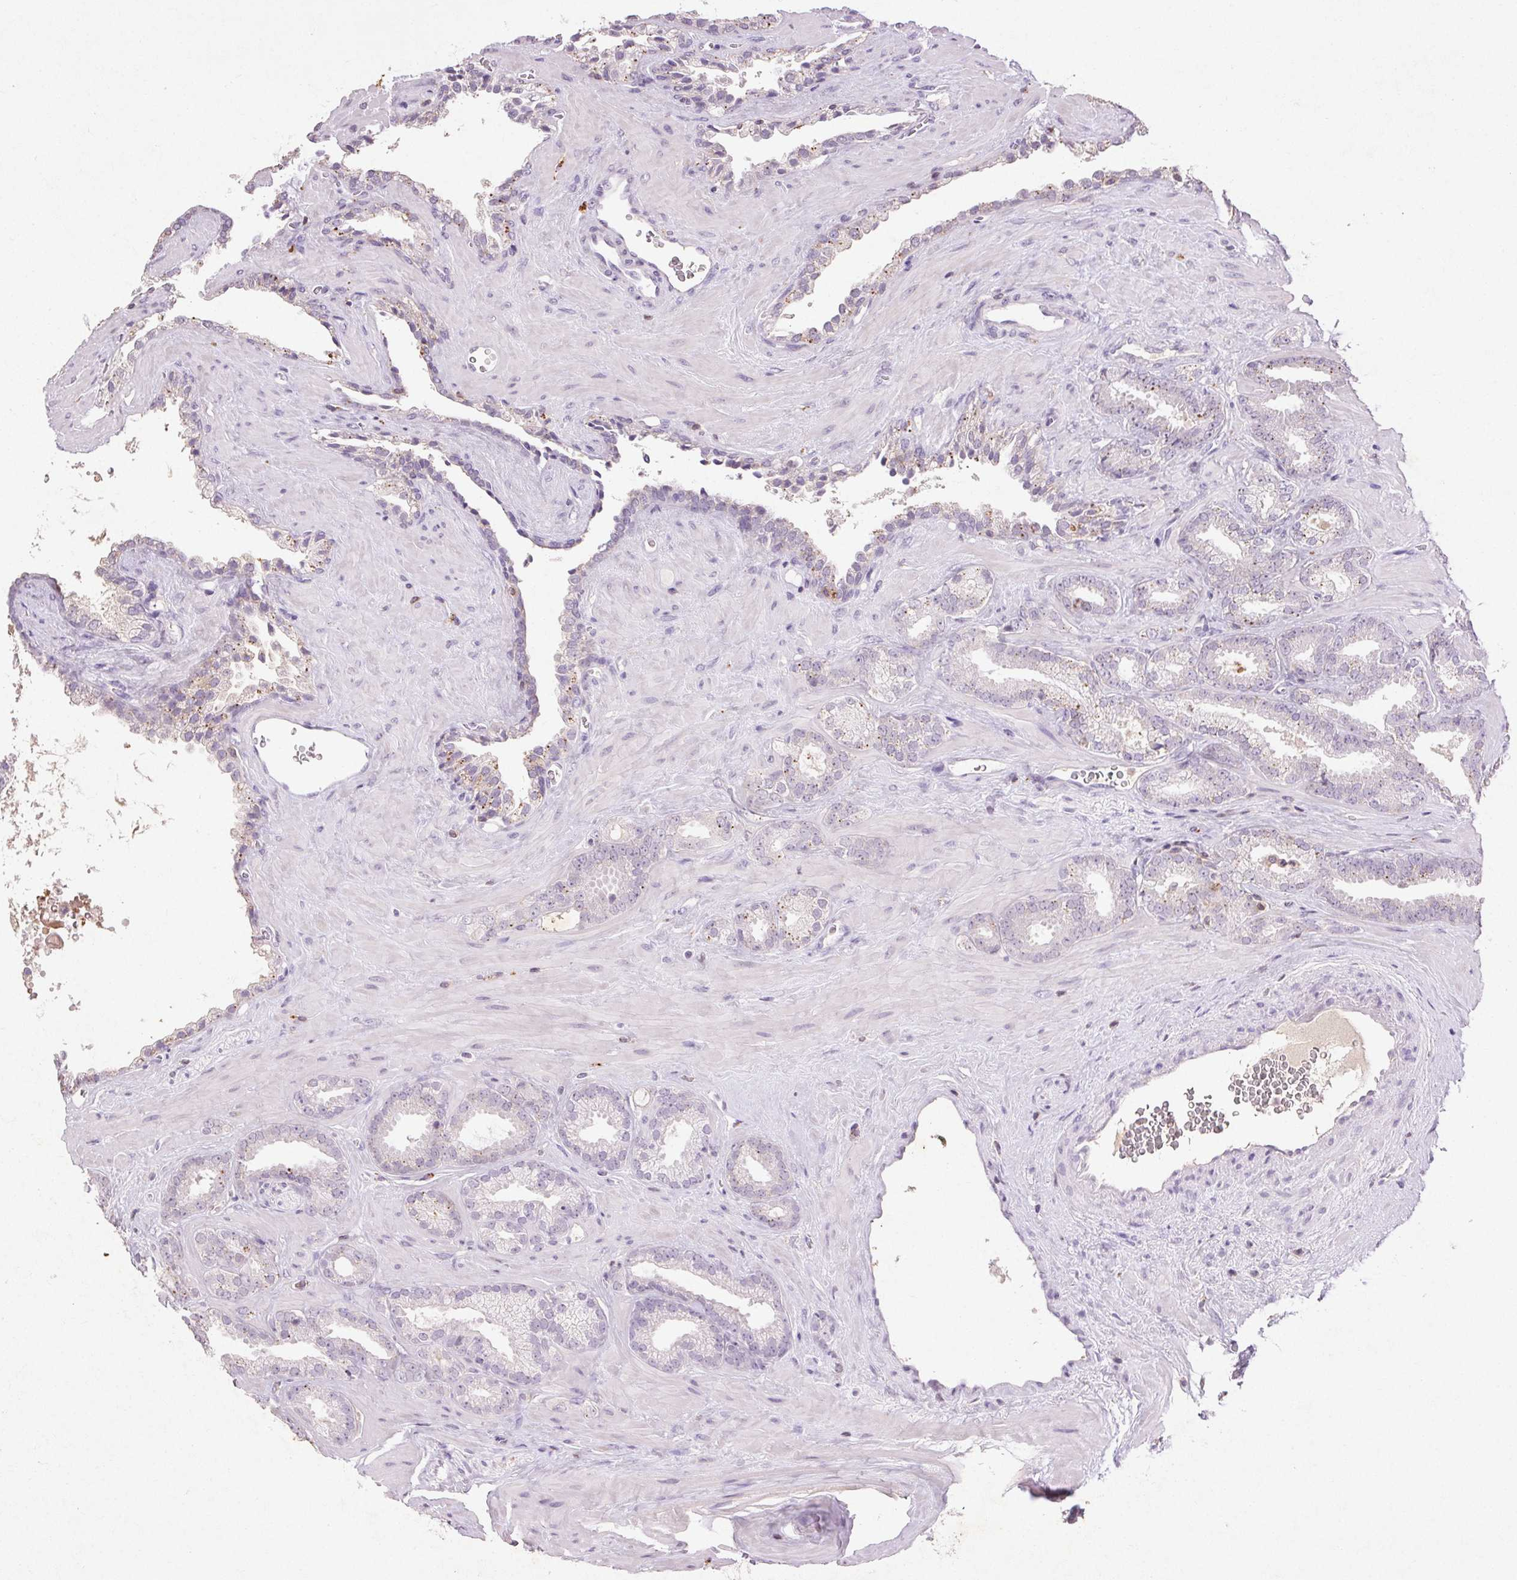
{"staining": {"intensity": "weak", "quantity": "<25%", "location": "cytoplasmic/membranous"}, "tissue": "prostate cancer", "cell_type": "Tumor cells", "image_type": "cancer", "snomed": [{"axis": "morphology", "description": "Adenocarcinoma, Low grade"}, {"axis": "topography", "description": "Prostate"}], "caption": "Tumor cells show no significant protein expression in prostate cancer (low-grade adenocarcinoma).", "gene": "FNDC7", "patient": {"sex": "male", "age": 62}}